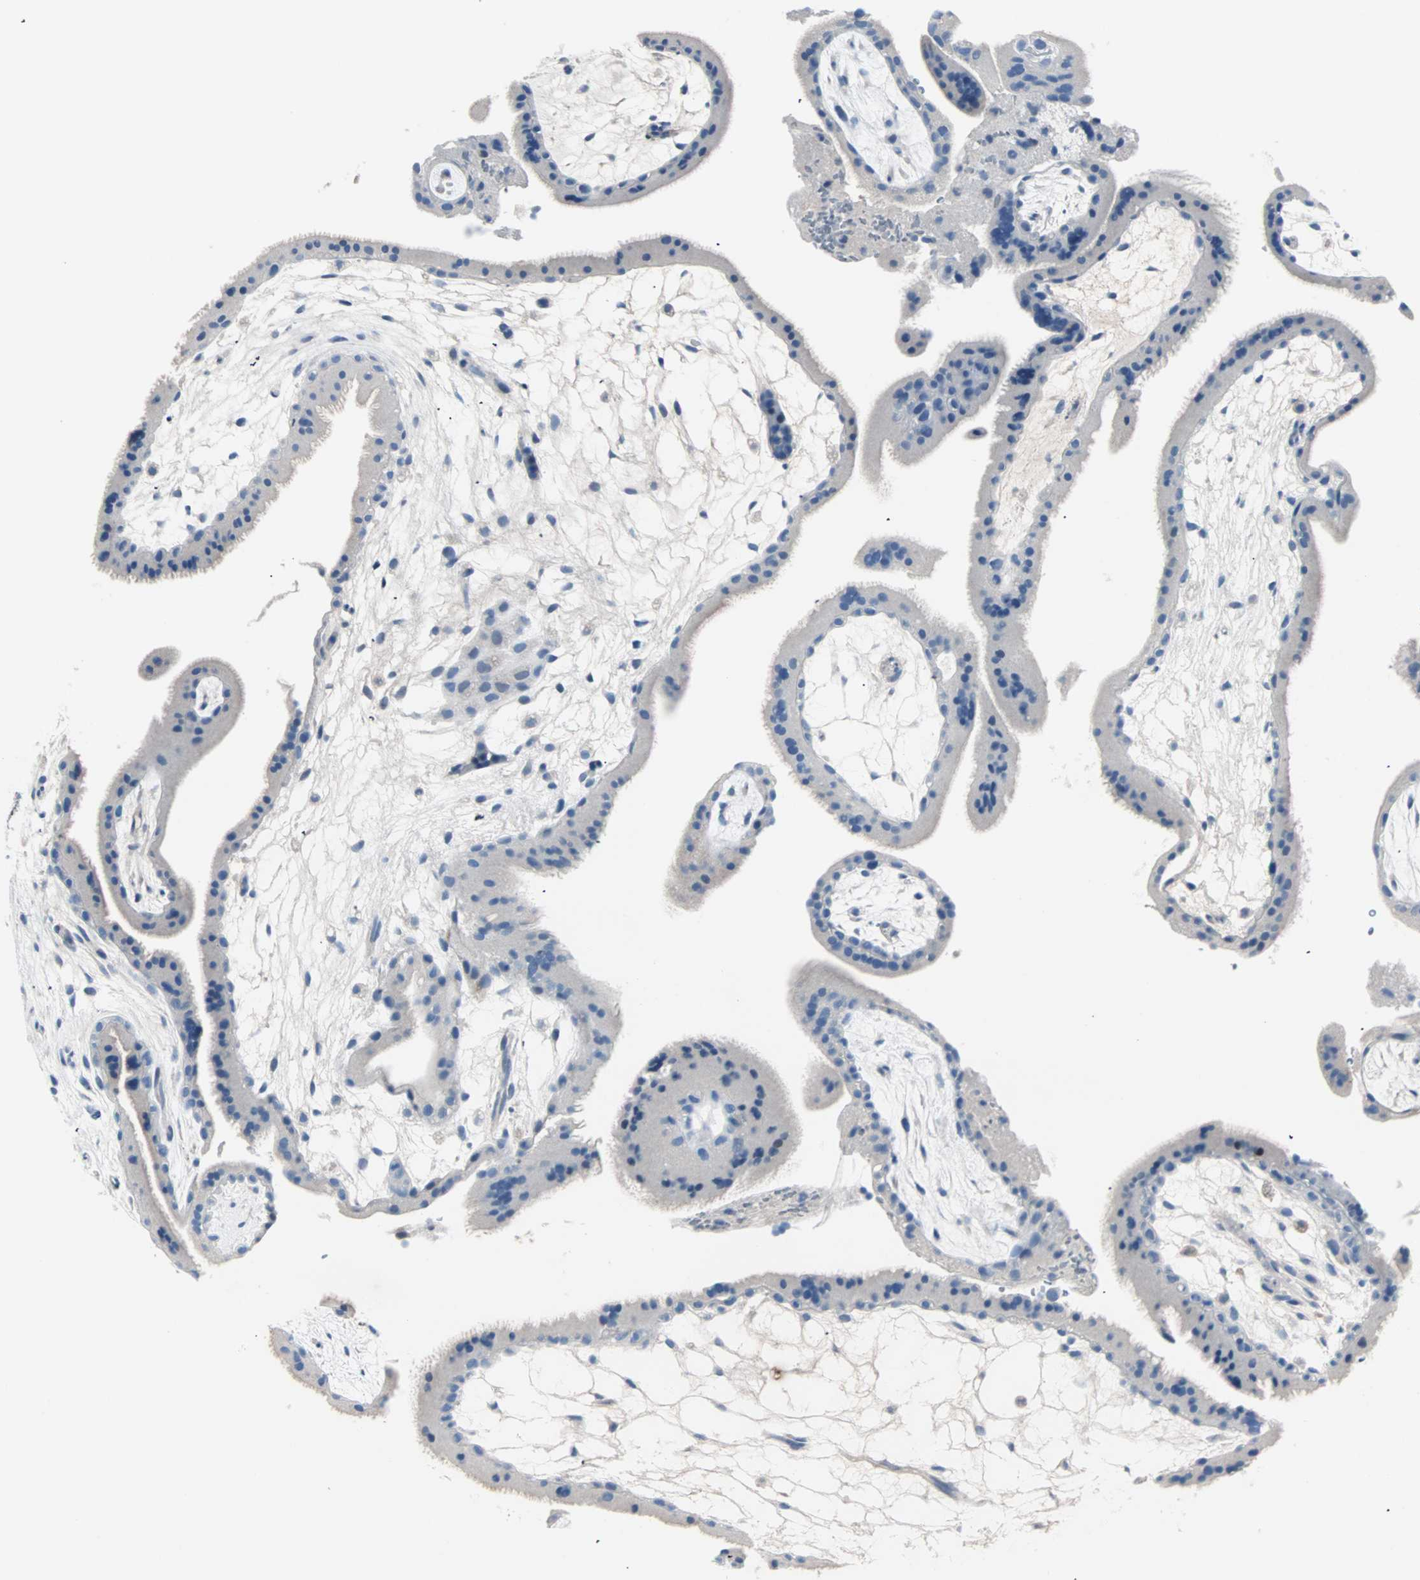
{"staining": {"intensity": "negative", "quantity": "none", "location": "none"}, "tissue": "placenta", "cell_type": "Decidual cells", "image_type": "normal", "snomed": [{"axis": "morphology", "description": "Normal tissue, NOS"}, {"axis": "topography", "description": "Placenta"}], "caption": "Benign placenta was stained to show a protein in brown. There is no significant expression in decidual cells.", "gene": "NEFH", "patient": {"sex": "female", "age": 19}}